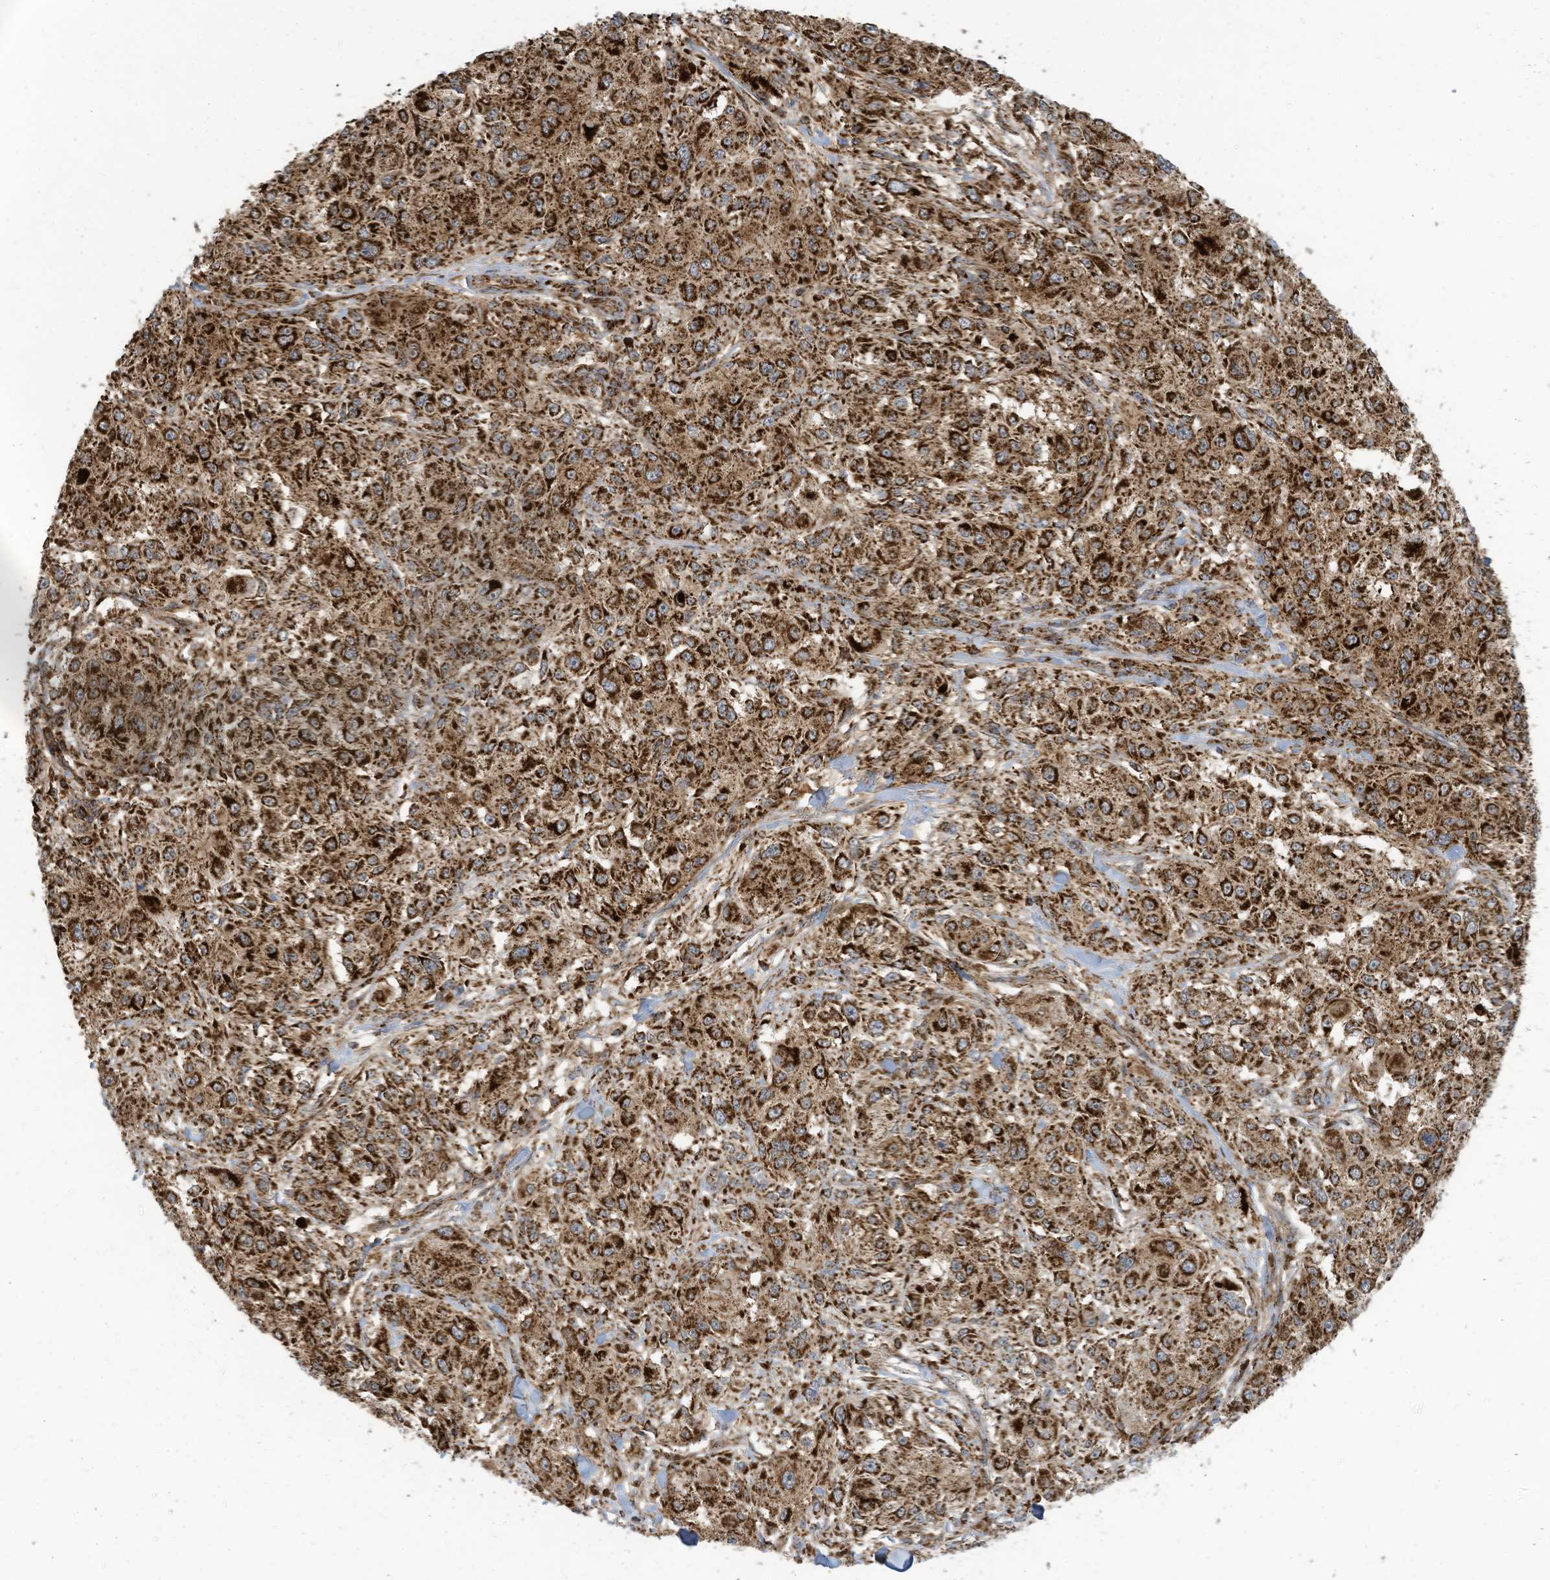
{"staining": {"intensity": "strong", "quantity": ">75%", "location": "cytoplasmic/membranous"}, "tissue": "melanoma", "cell_type": "Tumor cells", "image_type": "cancer", "snomed": [{"axis": "morphology", "description": "Necrosis, NOS"}, {"axis": "morphology", "description": "Malignant melanoma, NOS"}, {"axis": "topography", "description": "Skin"}], "caption": "This is a histology image of IHC staining of malignant melanoma, which shows strong positivity in the cytoplasmic/membranous of tumor cells.", "gene": "COX10", "patient": {"sex": "female", "age": 87}}